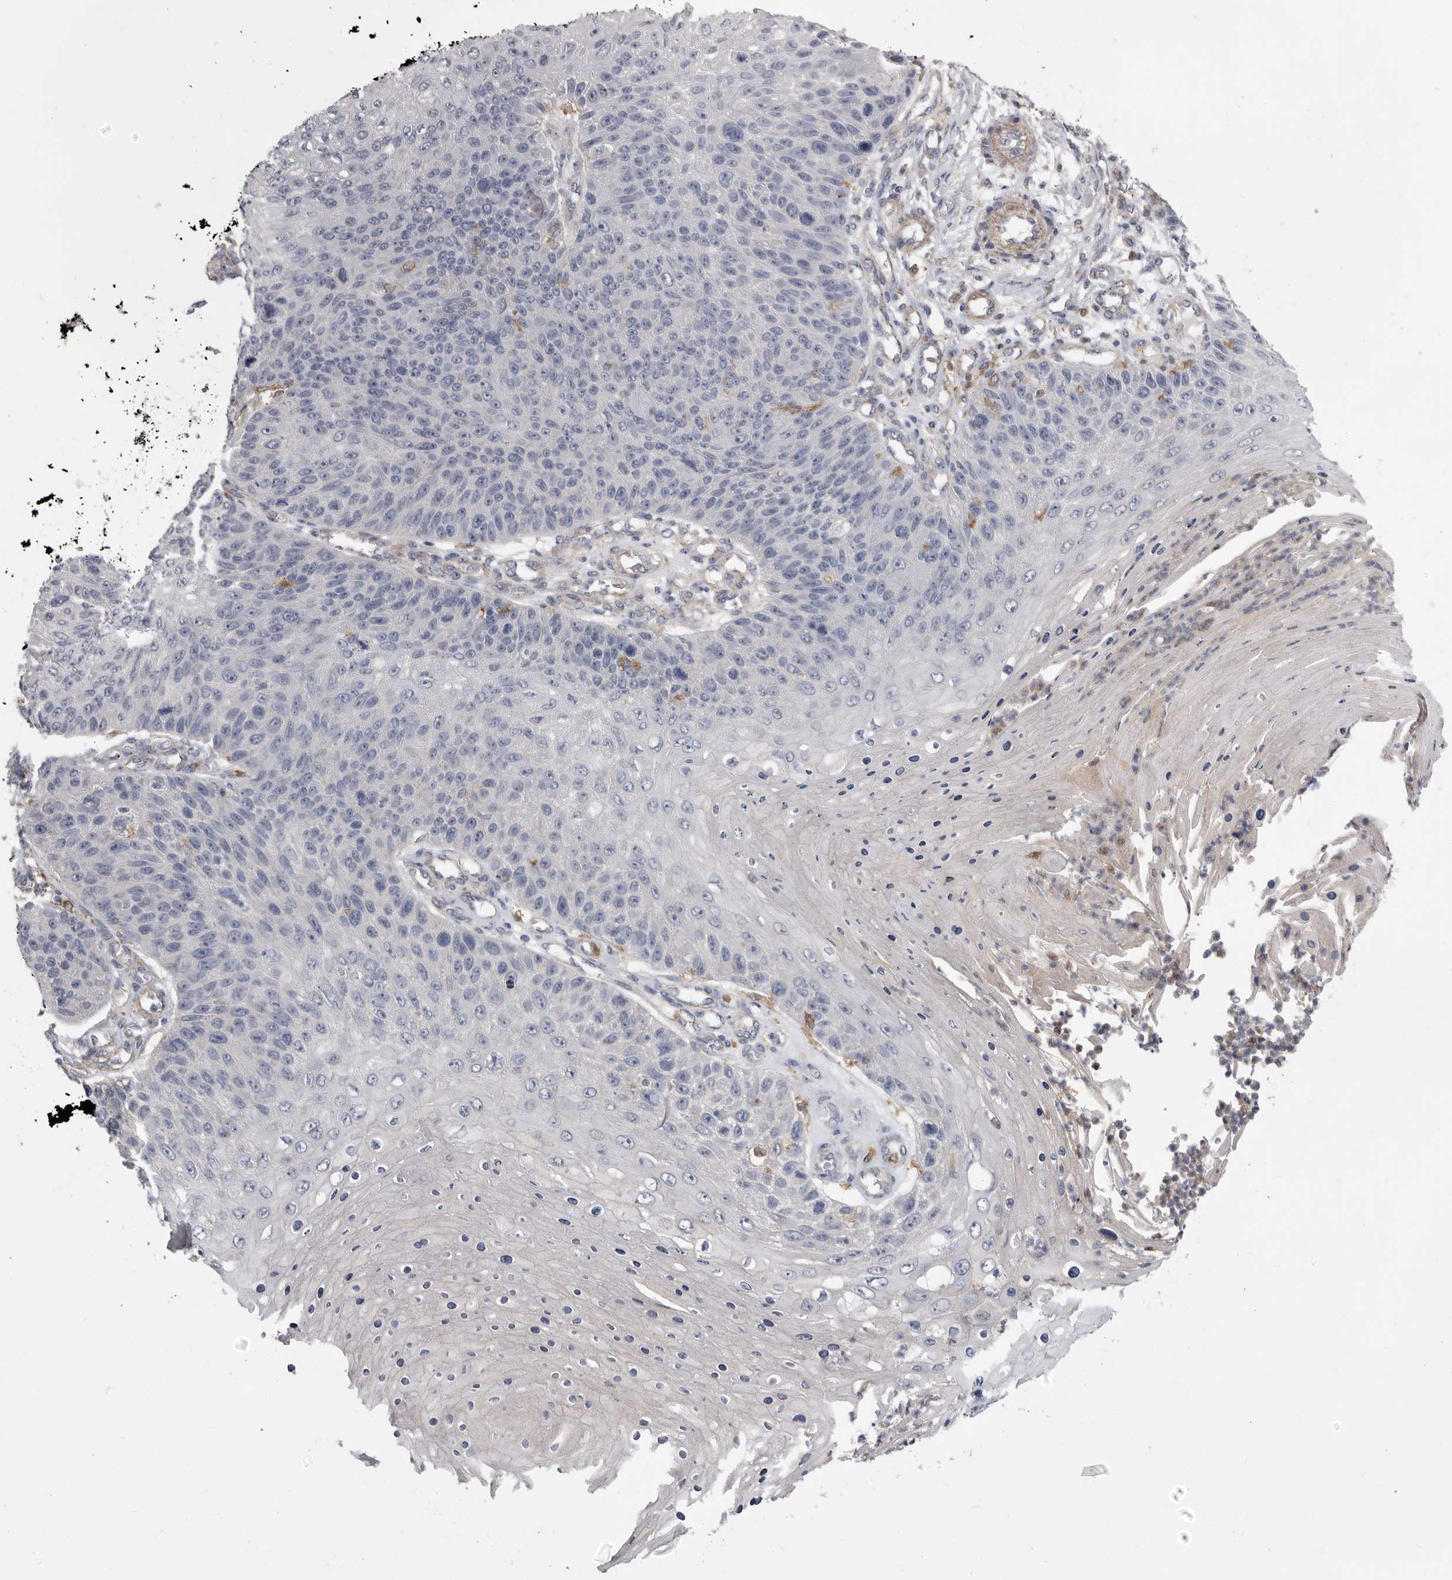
{"staining": {"intensity": "negative", "quantity": "none", "location": "none"}, "tissue": "skin cancer", "cell_type": "Tumor cells", "image_type": "cancer", "snomed": [{"axis": "morphology", "description": "Squamous cell carcinoma, NOS"}, {"axis": "topography", "description": "Skin"}], "caption": "An immunohistochemistry (IHC) micrograph of squamous cell carcinoma (skin) is shown. There is no staining in tumor cells of squamous cell carcinoma (skin).", "gene": "SIGLEC10", "patient": {"sex": "female", "age": 88}}